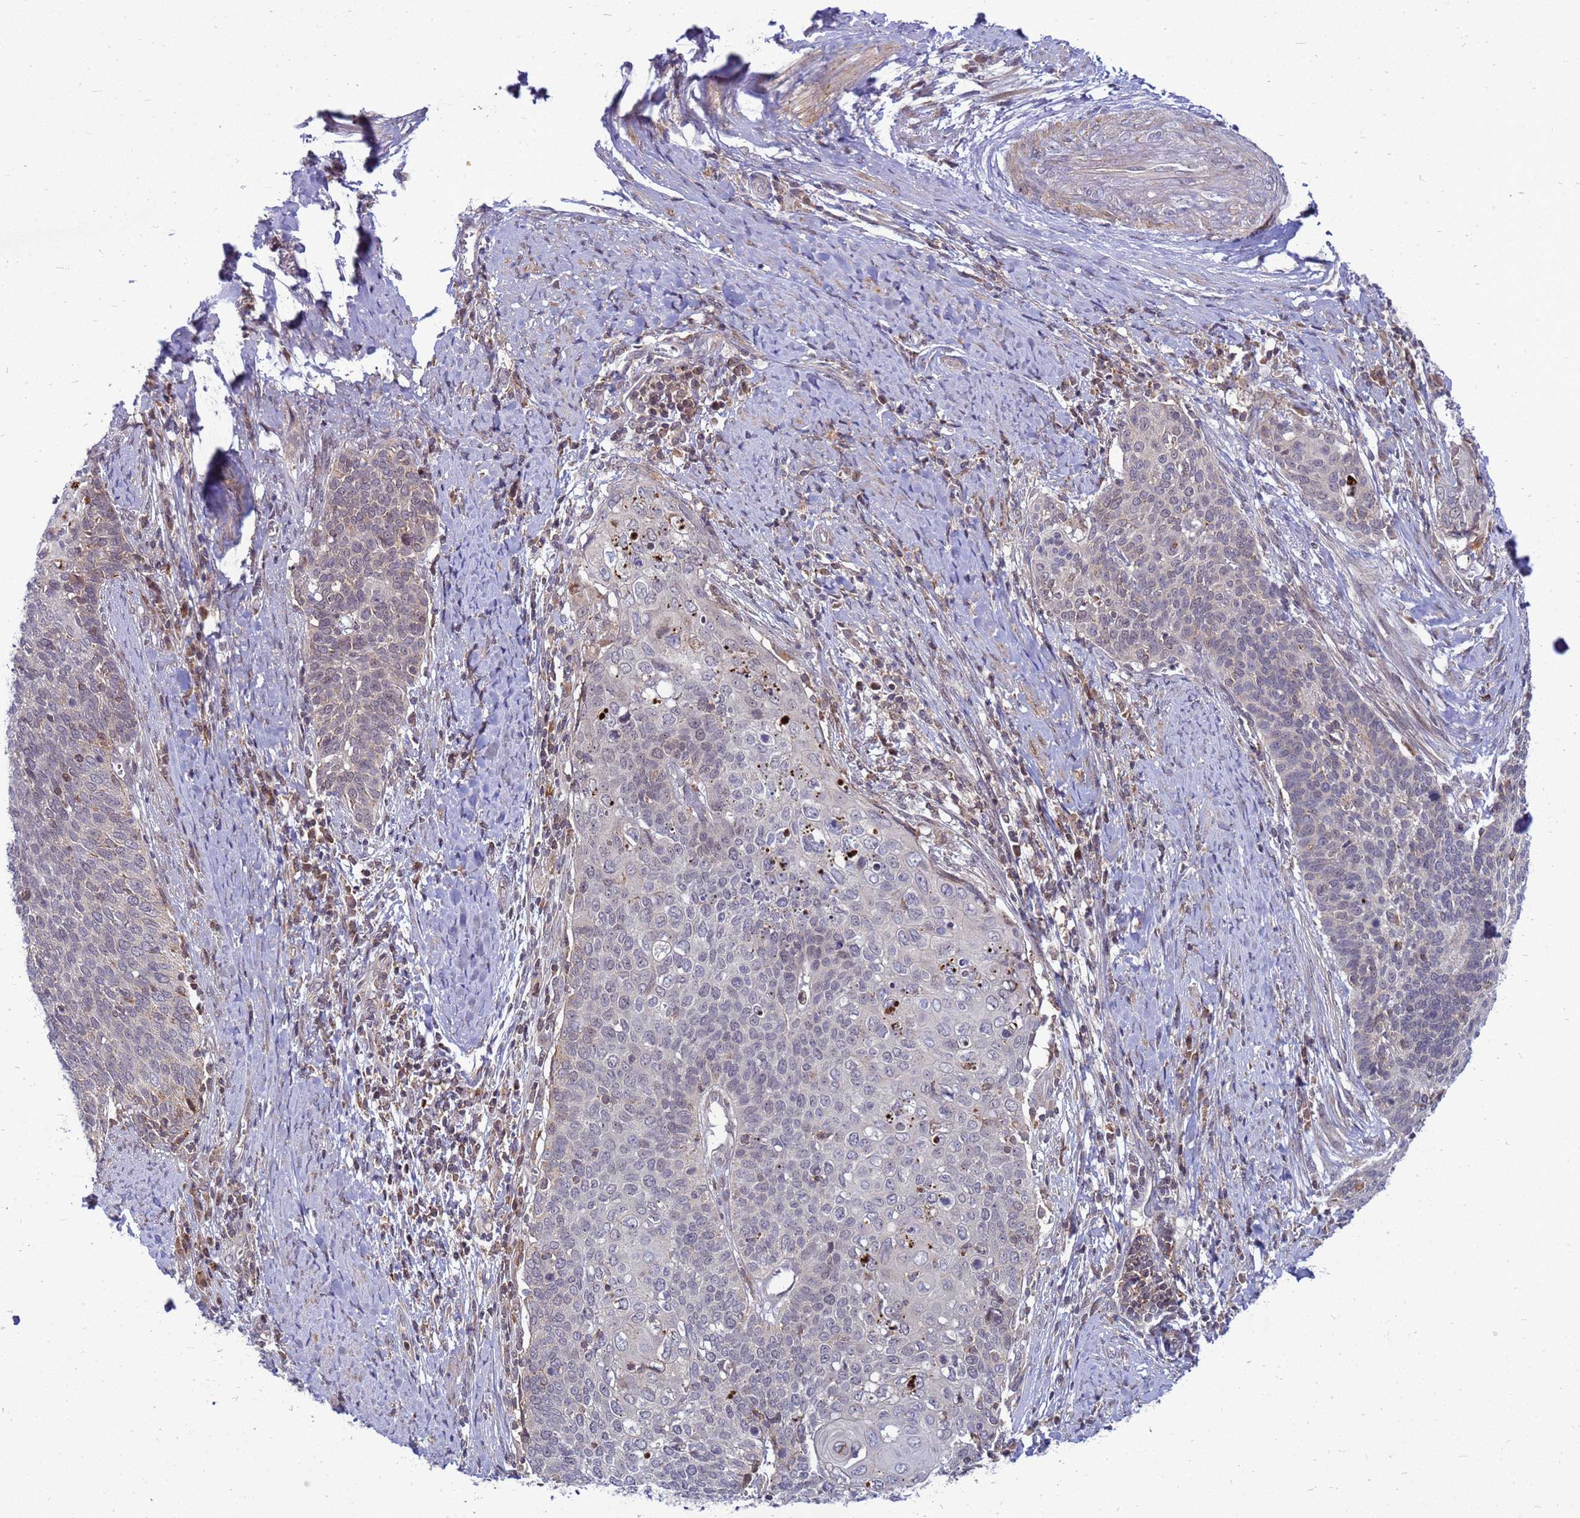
{"staining": {"intensity": "weak", "quantity": "<25%", "location": "cytoplasmic/membranous"}, "tissue": "cervical cancer", "cell_type": "Tumor cells", "image_type": "cancer", "snomed": [{"axis": "morphology", "description": "Squamous cell carcinoma, NOS"}, {"axis": "topography", "description": "Cervix"}], "caption": "Cervical cancer (squamous cell carcinoma) was stained to show a protein in brown. There is no significant staining in tumor cells.", "gene": "C12orf43", "patient": {"sex": "female", "age": 39}}